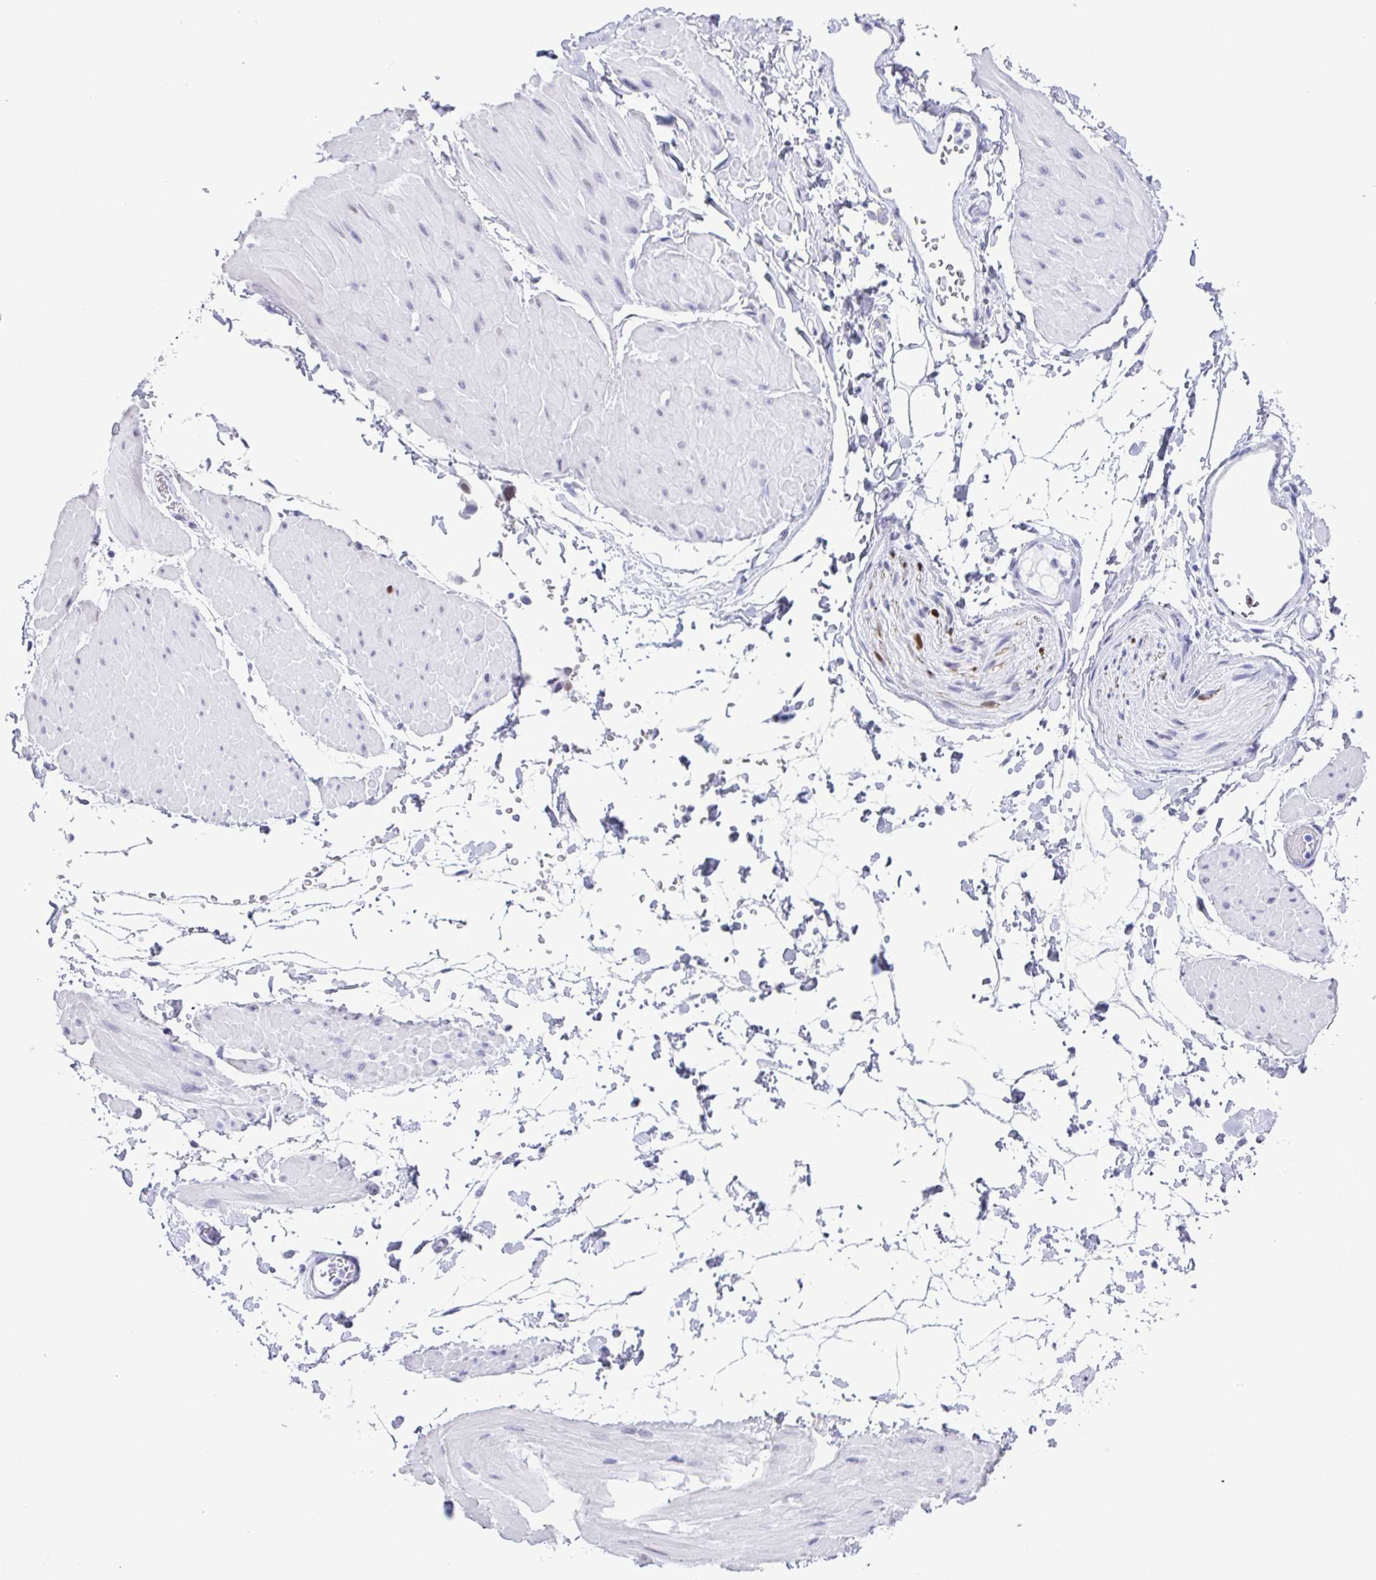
{"staining": {"intensity": "negative", "quantity": "none", "location": "none"}, "tissue": "adipose tissue", "cell_type": "Adipocytes", "image_type": "normal", "snomed": [{"axis": "morphology", "description": "Normal tissue, NOS"}, {"axis": "topography", "description": "Smooth muscle"}, {"axis": "topography", "description": "Peripheral nerve tissue"}], "caption": "Immunohistochemistry (IHC) of normal human adipose tissue shows no positivity in adipocytes.", "gene": "SUGP2", "patient": {"sex": "male", "age": 58}}